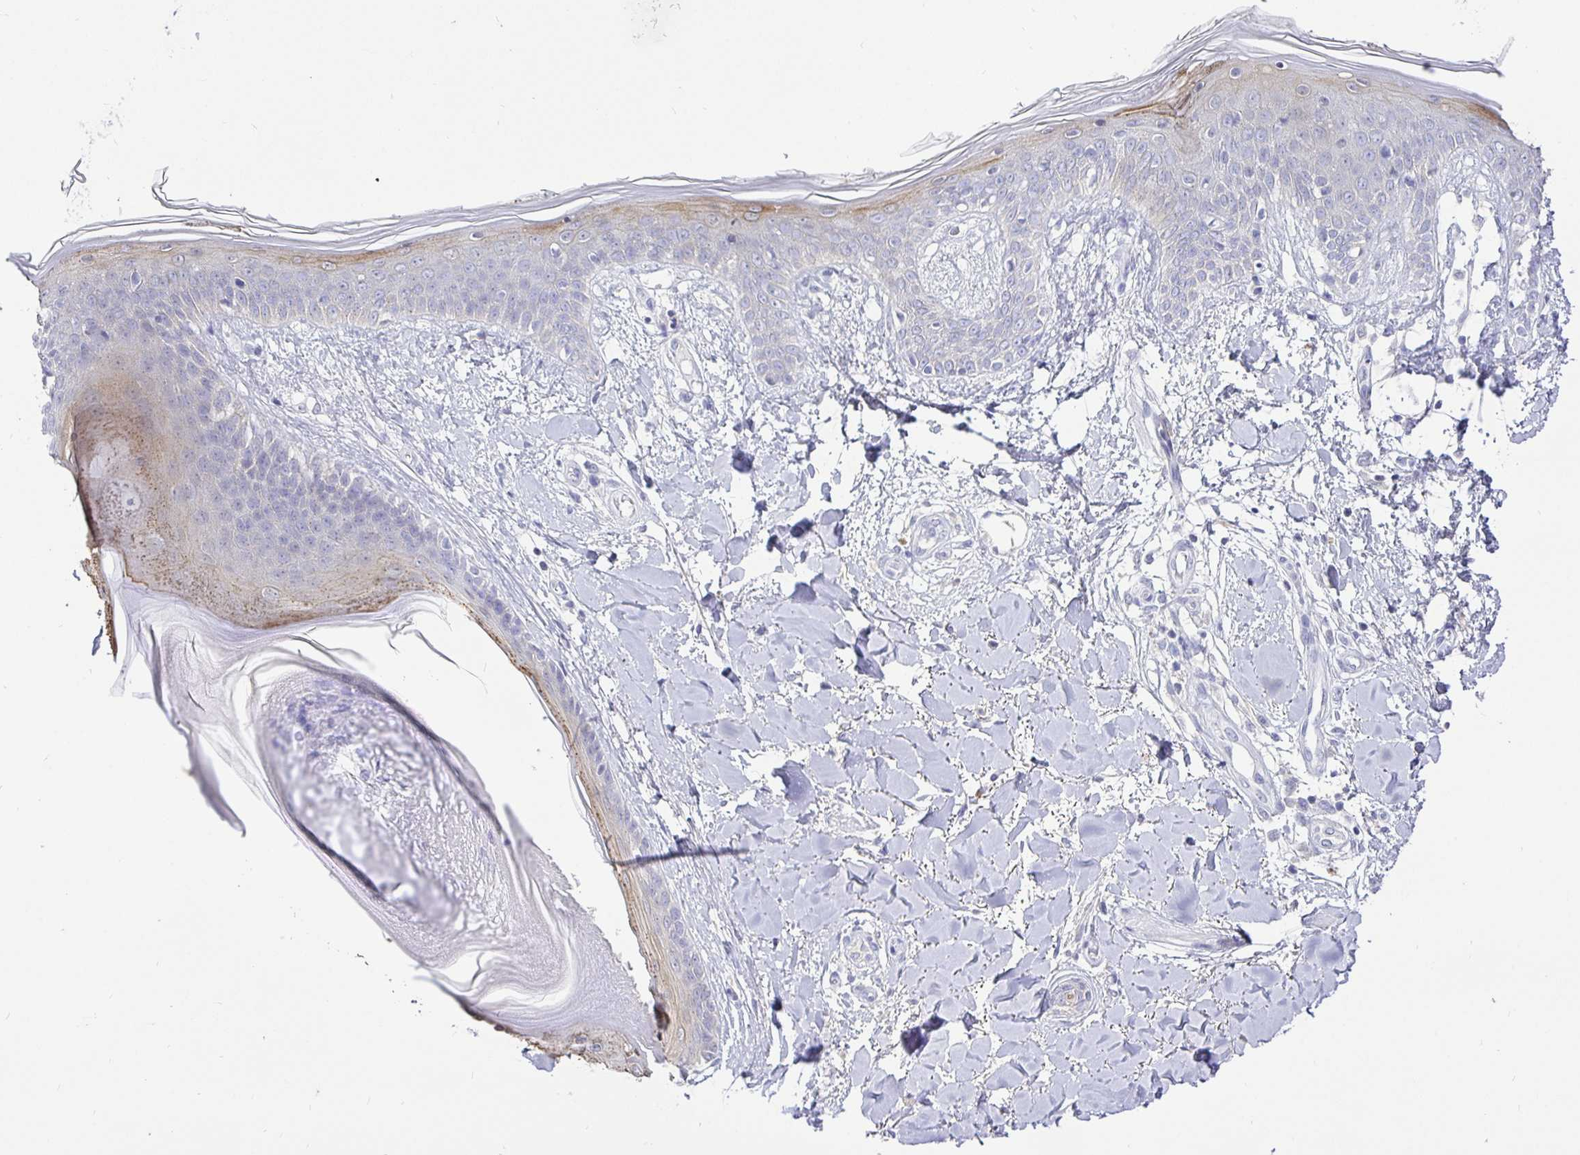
{"staining": {"intensity": "negative", "quantity": "none", "location": "none"}, "tissue": "skin", "cell_type": "Fibroblasts", "image_type": "normal", "snomed": [{"axis": "morphology", "description": "Normal tissue, NOS"}, {"axis": "topography", "description": "Skin"}], "caption": "IHC photomicrograph of benign skin: human skin stained with DAB (3,3'-diaminobenzidine) demonstrates no significant protein staining in fibroblasts. (DAB (3,3'-diaminobenzidine) immunohistochemistry visualized using brightfield microscopy, high magnification).", "gene": "EZHIP", "patient": {"sex": "female", "age": 34}}